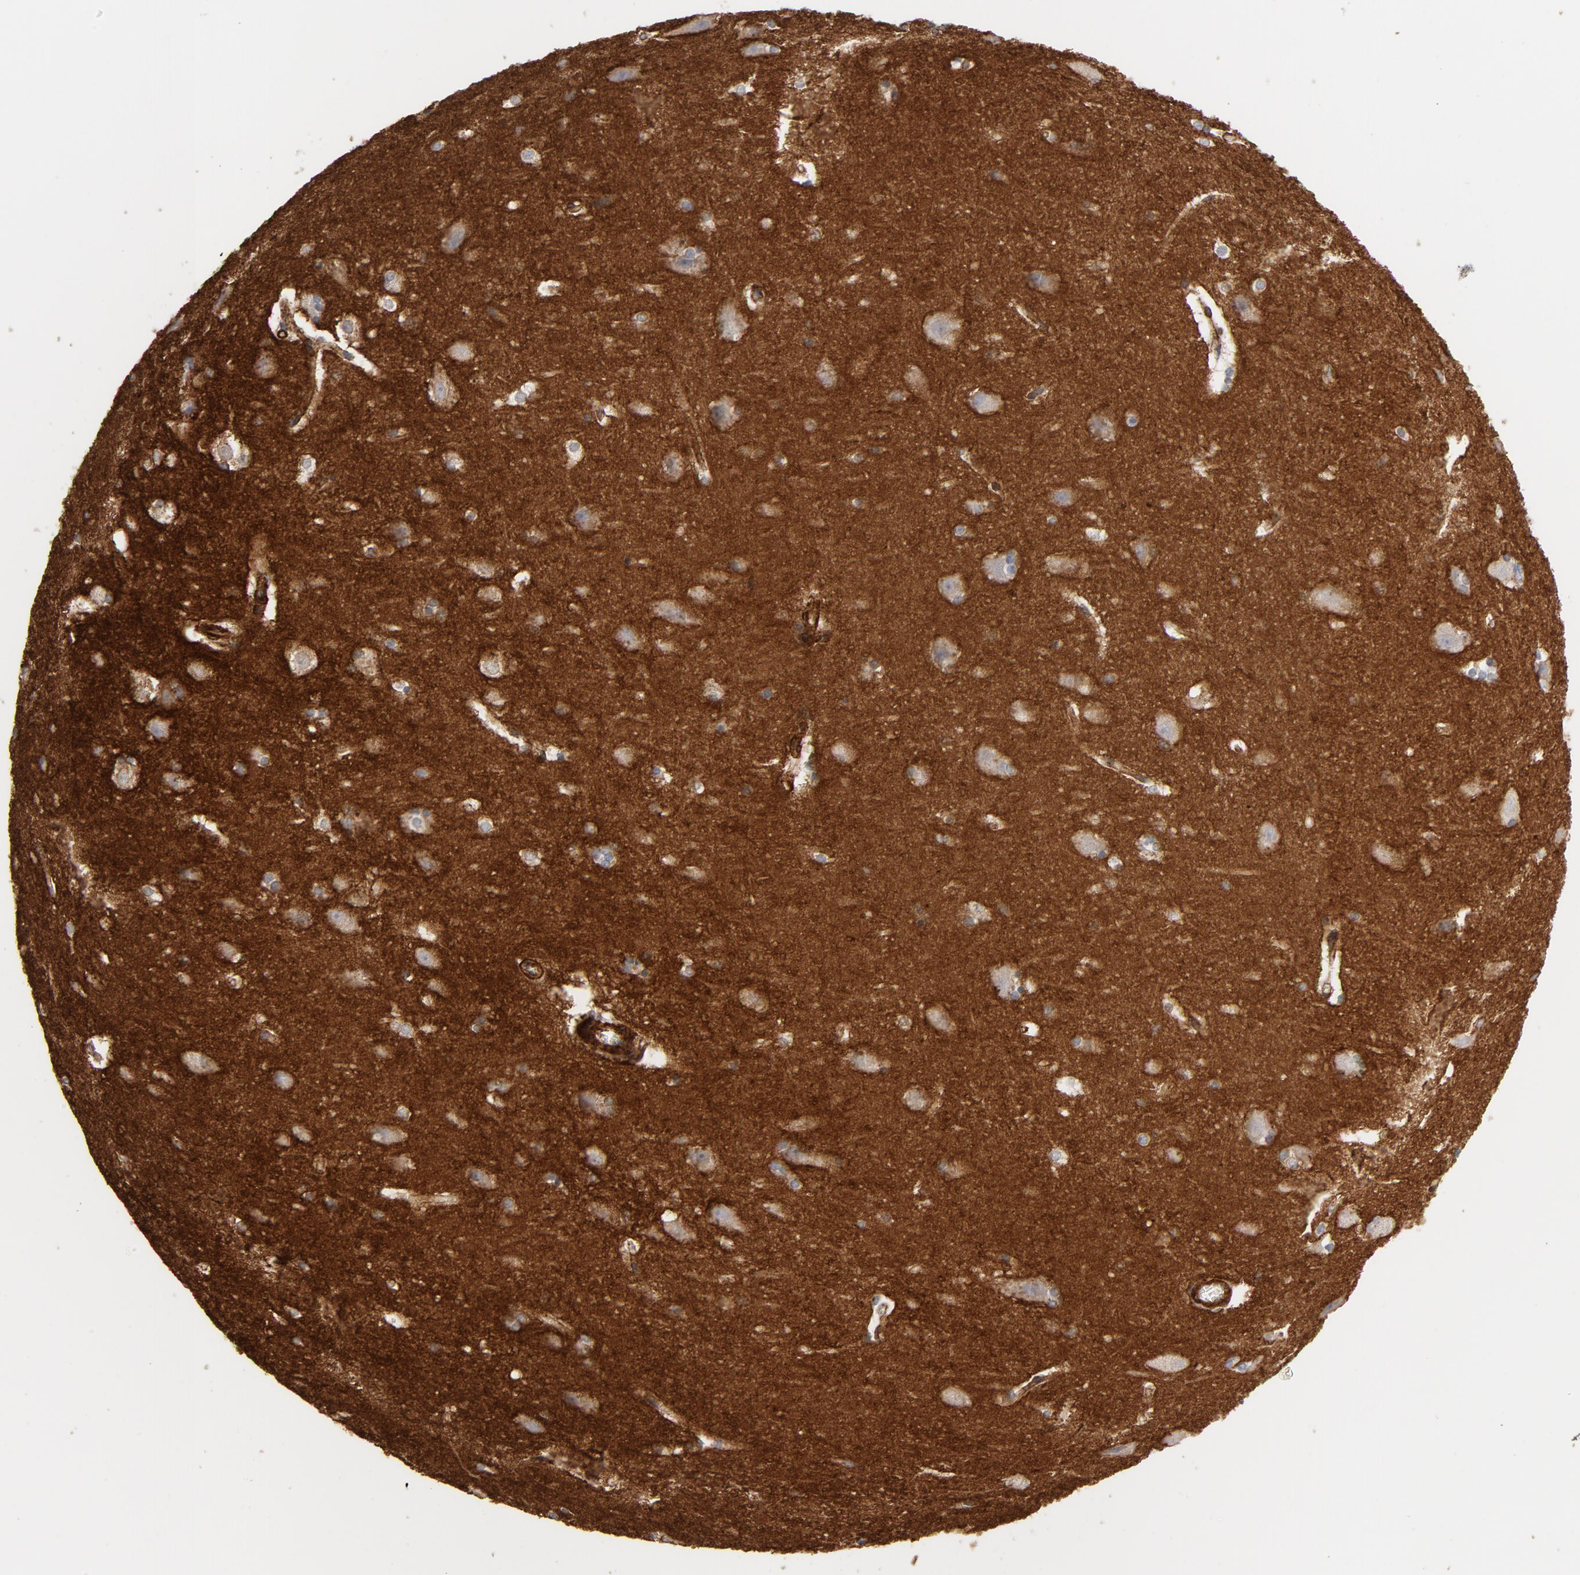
{"staining": {"intensity": "weak", "quantity": "25%-75%", "location": "cytoplasmic/membranous"}, "tissue": "hippocampus", "cell_type": "Glial cells", "image_type": "normal", "snomed": [{"axis": "morphology", "description": "Normal tissue, NOS"}, {"axis": "topography", "description": "Hippocampus"}], "caption": "Hippocampus stained for a protein displays weak cytoplasmic/membranous positivity in glial cells. The staining was performed using DAB to visualize the protein expression in brown, while the nuclei were stained in blue with hematoxylin (Magnification: 20x).", "gene": "GNG2", "patient": {"sex": "female", "age": 19}}